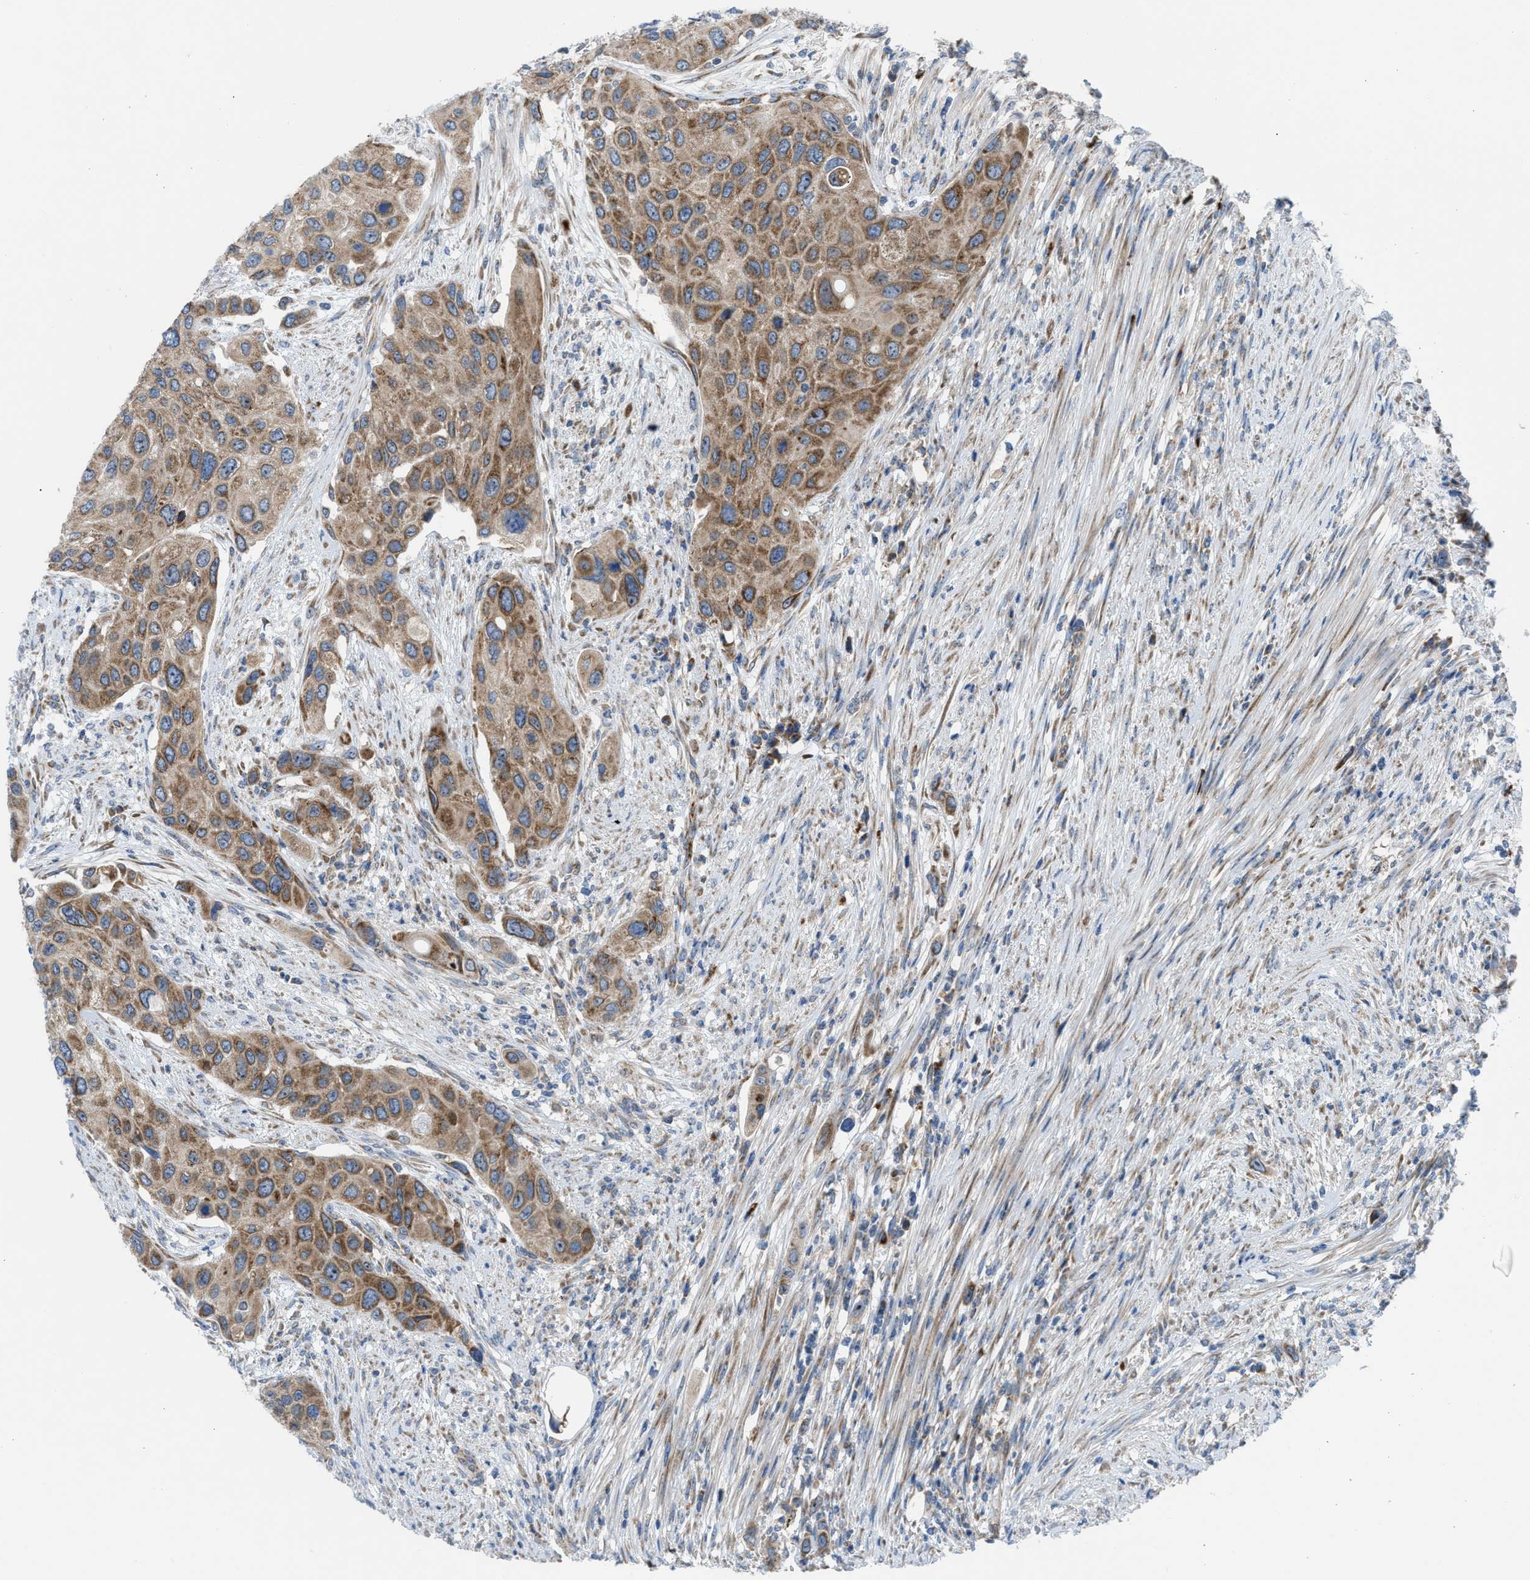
{"staining": {"intensity": "moderate", "quantity": ">75%", "location": "cytoplasmic/membranous"}, "tissue": "urothelial cancer", "cell_type": "Tumor cells", "image_type": "cancer", "snomed": [{"axis": "morphology", "description": "Urothelial carcinoma, High grade"}, {"axis": "topography", "description": "Urinary bladder"}], "caption": "High-grade urothelial carcinoma stained with a brown dye displays moderate cytoplasmic/membranous positive staining in approximately >75% of tumor cells.", "gene": "TPH1", "patient": {"sex": "female", "age": 56}}